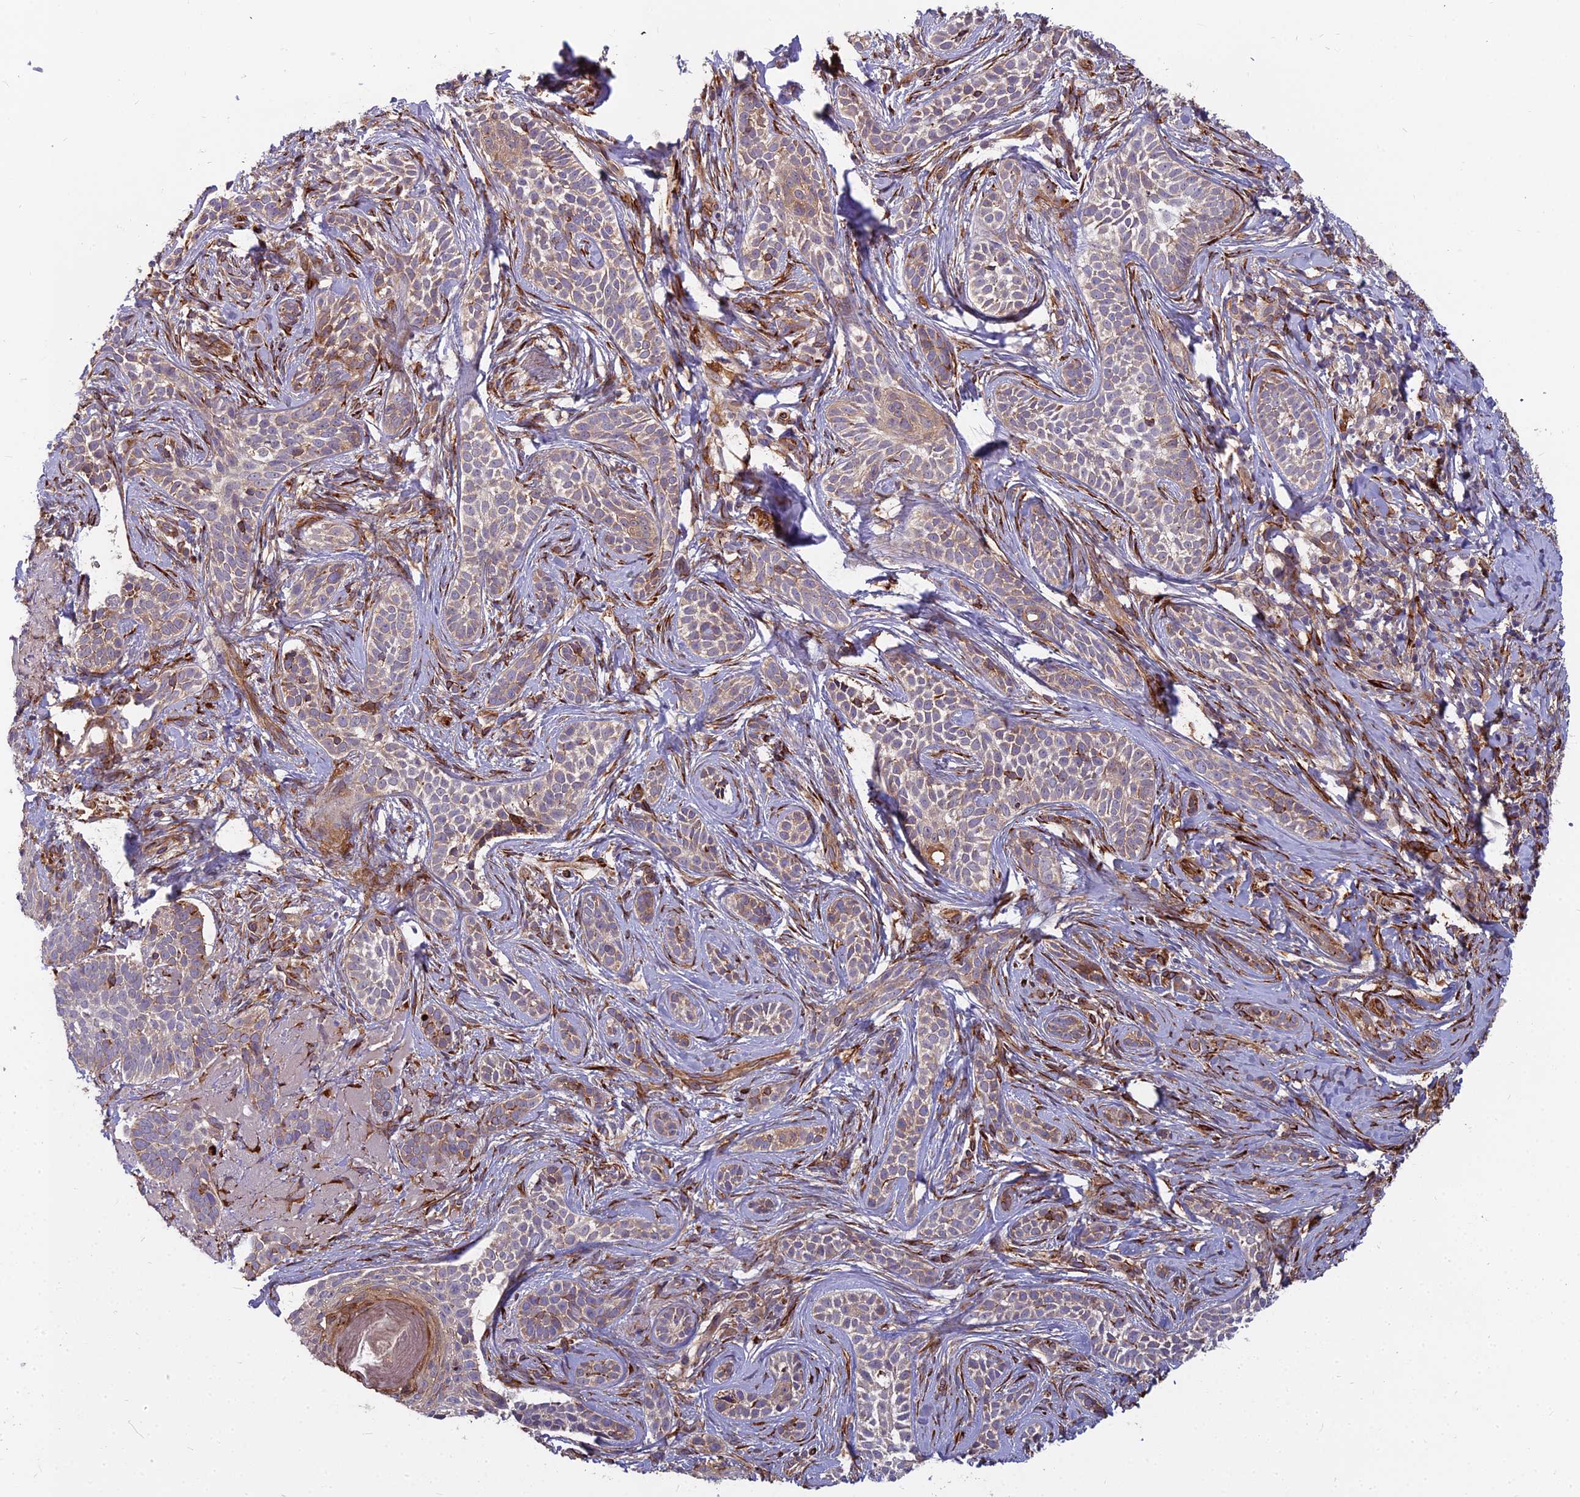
{"staining": {"intensity": "moderate", "quantity": "25%-75%", "location": "cytoplasmic/membranous"}, "tissue": "skin cancer", "cell_type": "Tumor cells", "image_type": "cancer", "snomed": [{"axis": "morphology", "description": "Basal cell carcinoma"}, {"axis": "topography", "description": "Skin"}], "caption": "The micrograph reveals immunohistochemical staining of skin cancer (basal cell carcinoma). There is moderate cytoplasmic/membranous staining is present in approximately 25%-75% of tumor cells.", "gene": "NDUFAF7", "patient": {"sex": "male", "age": 71}}